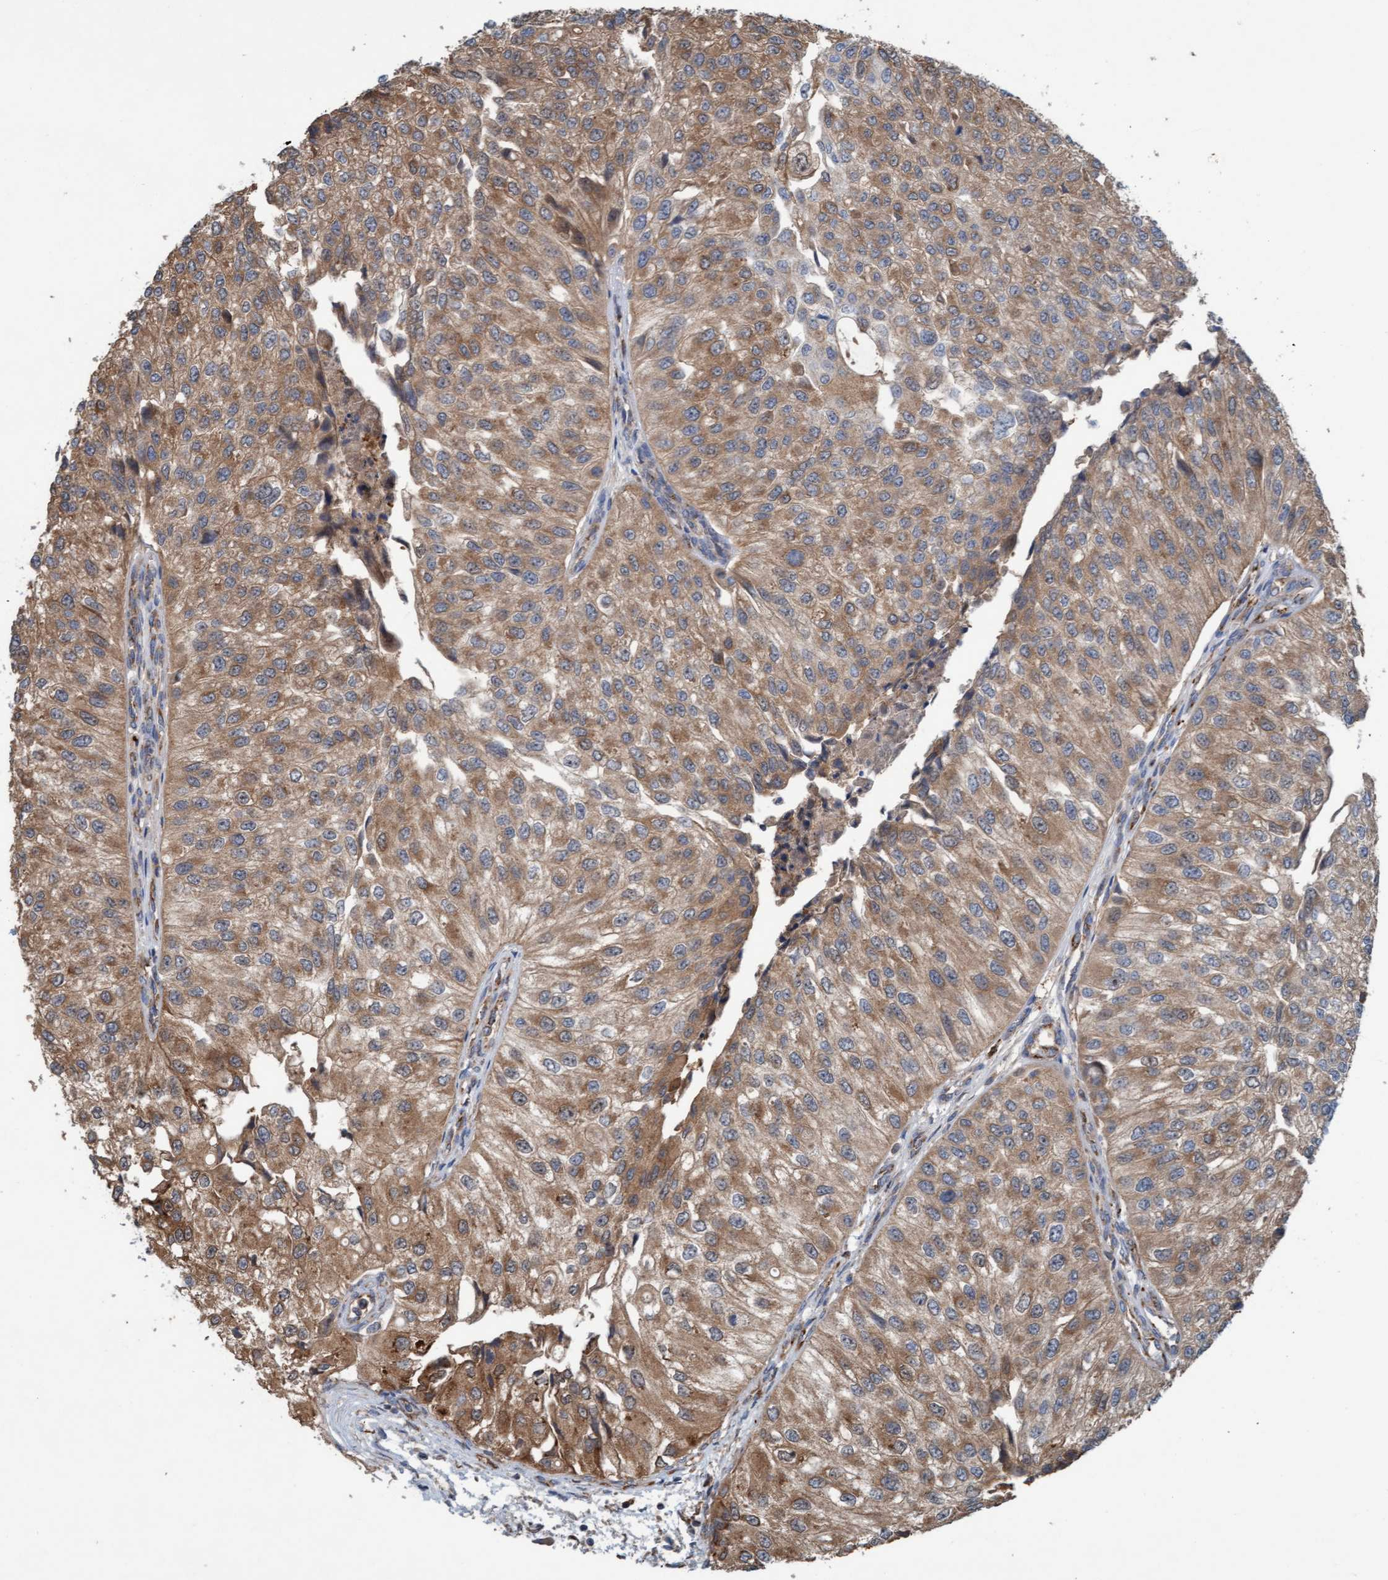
{"staining": {"intensity": "moderate", "quantity": ">75%", "location": "cytoplasmic/membranous"}, "tissue": "urothelial cancer", "cell_type": "Tumor cells", "image_type": "cancer", "snomed": [{"axis": "morphology", "description": "Urothelial carcinoma, High grade"}, {"axis": "topography", "description": "Kidney"}, {"axis": "topography", "description": "Urinary bladder"}], "caption": "IHC (DAB) staining of human urothelial cancer demonstrates moderate cytoplasmic/membranous protein positivity in about >75% of tumor cells.", "gene": "ZNF566", "patient": {"sex": "male", "age": 77}}